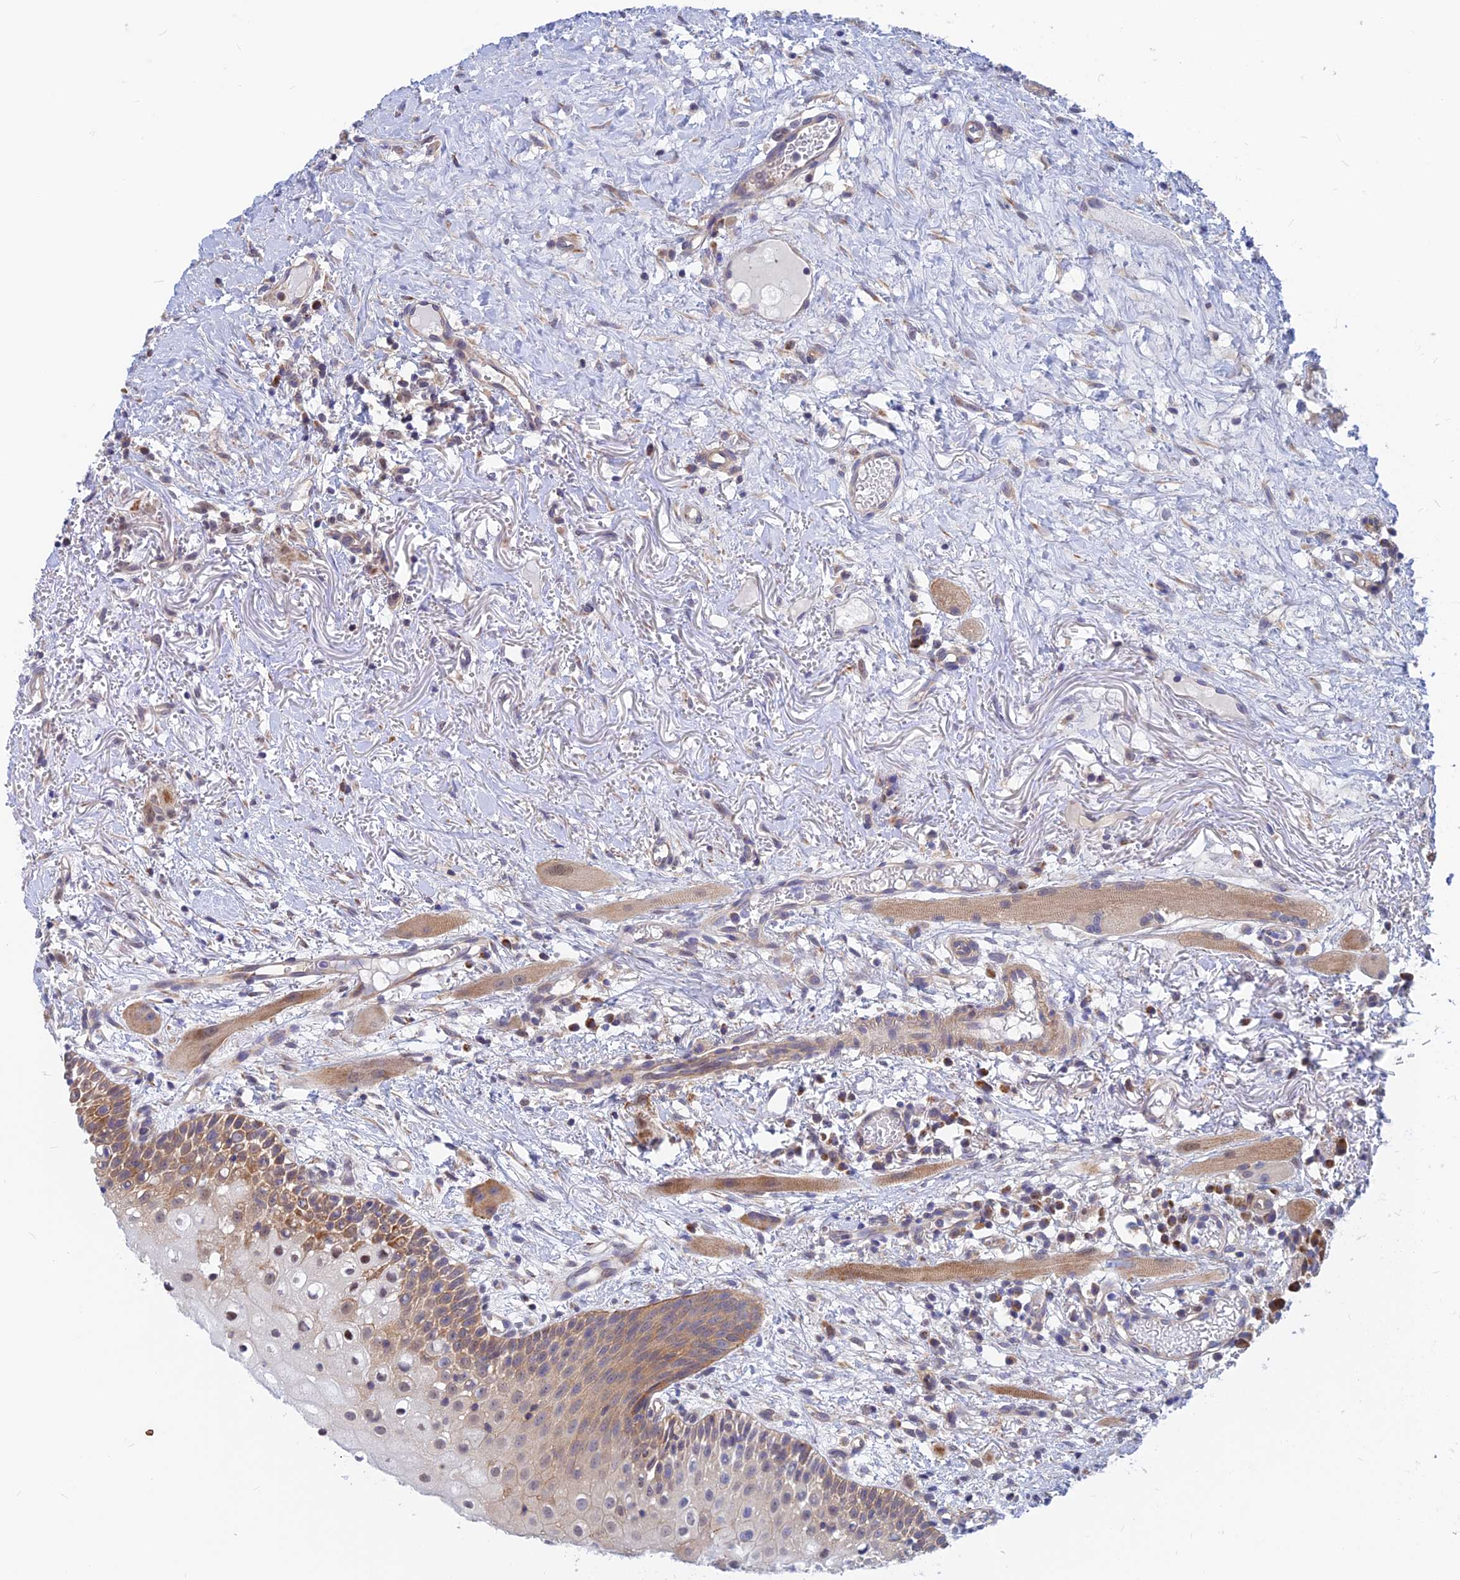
{"staining": {"intensity": "moderate", "quantity": "<25%", "location": "cytoplasmic/membranous"}, "tissue": "oral mucosa", "cell_type": "Squamous epithelial cells", "image_type": "normal", "snomed": [{"axis": "morphology", "description": "Normal tissue, NOS"}, {"axis": "topography", "description": "Oral tissue"}], "caption": "Oral mucosa stained with DAB (3,3'-diaminobenzidine) IHC displays low levels of moderate cytoplasmic/membranous expression in about <25% of squamous epithelial cells.", "gene": "DNAJC16", "patient": {"sex": "female", "age": 69}}